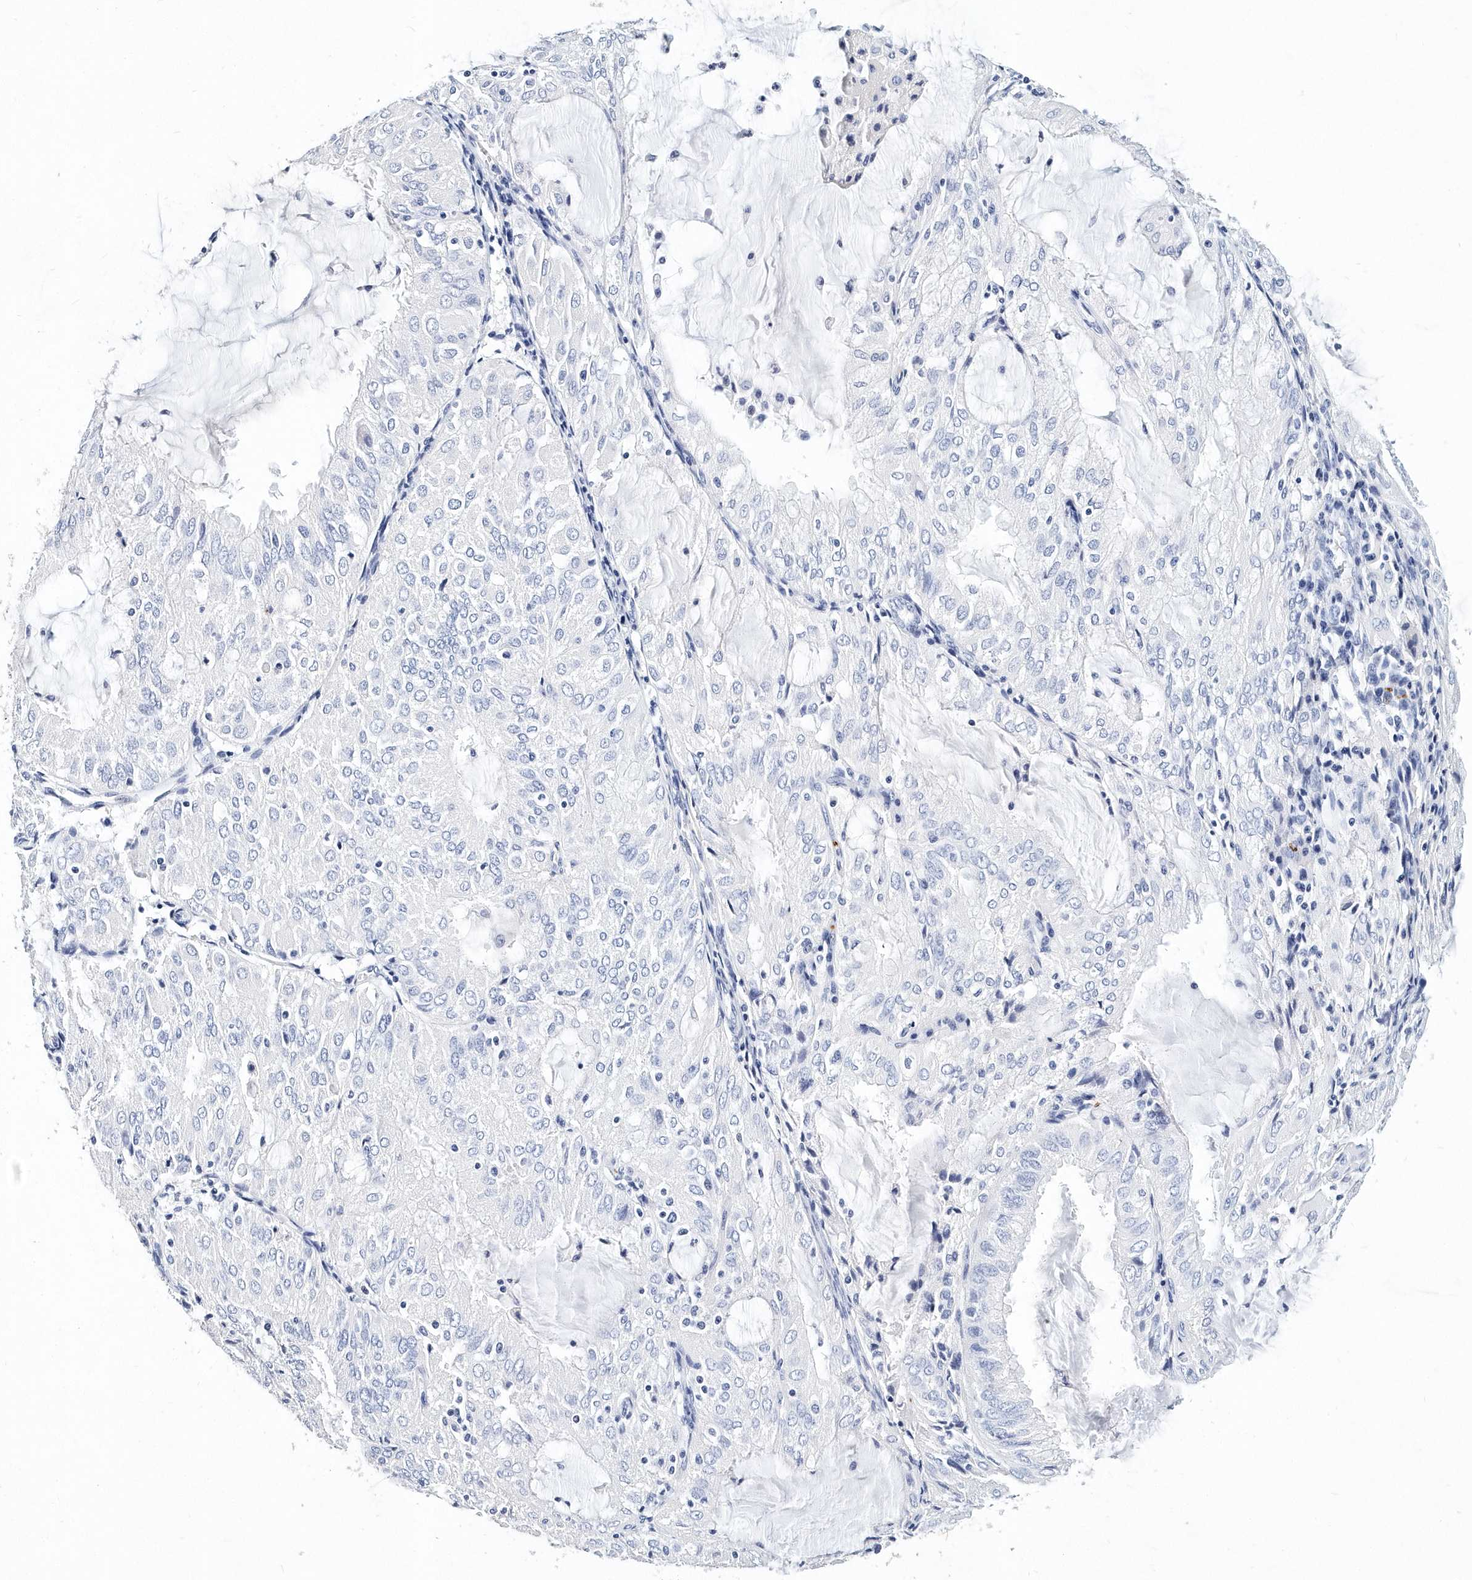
{"staining": {"intensity": "negative", "quantity": "none", "location": "none"}, "tissue": "endometrial cancer", "cell_type": "Tumor cells", "image_type": "cancer", "snomed": [{"axis": "morphology", "description": "Adenocarcinoma, NOS"}, {"axis": "topography", "description": "Endometrium"}], "caption": "DAB immunohistochemical staining of adenocarcinoma (endometrial) displays no significant staining in tumor cells.", "gene": "ITGA2B", "patient": {"sex": "female", "age": 81}}